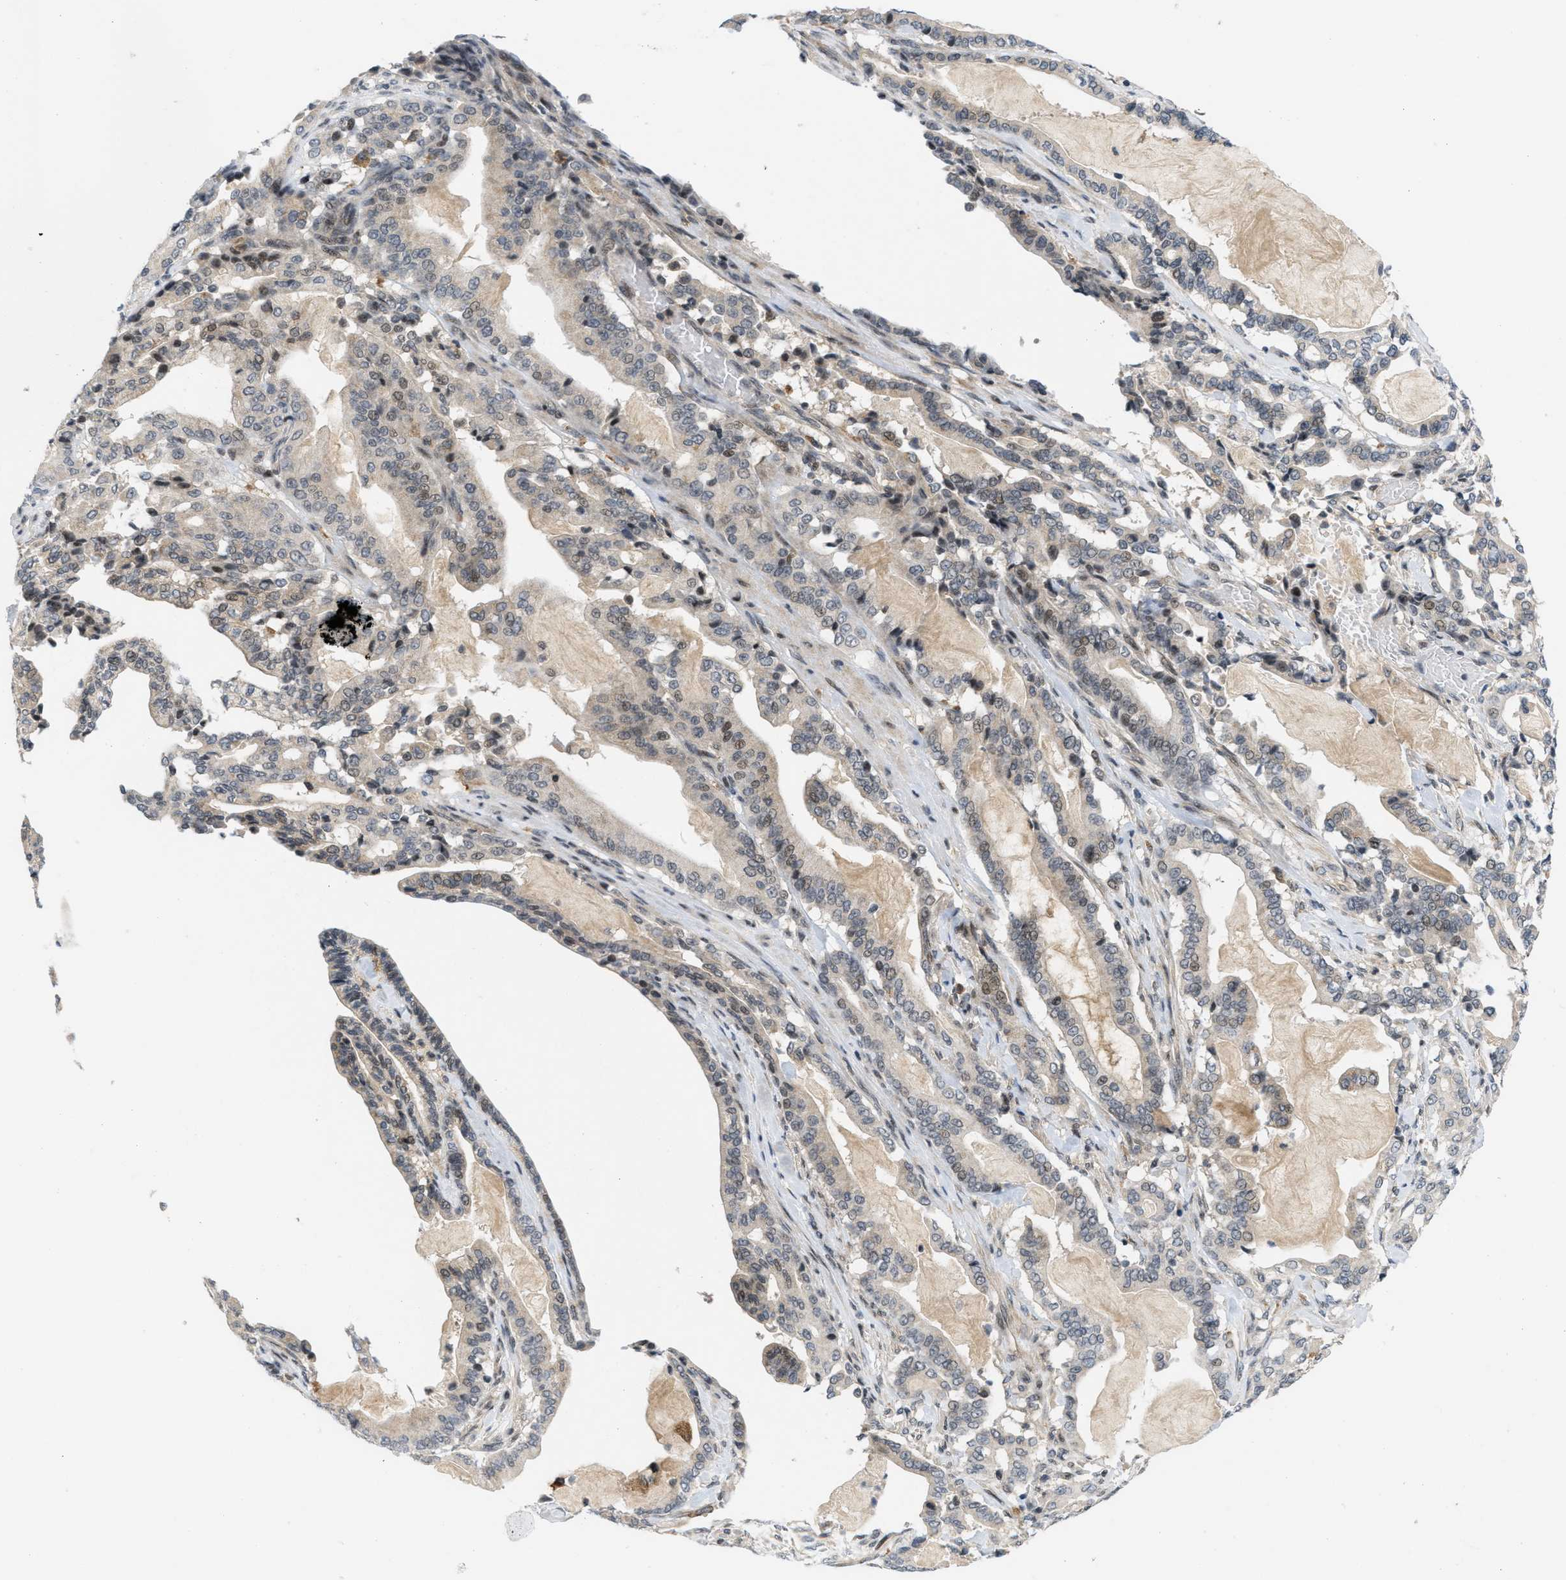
{"staining": {"intensity": "moderate", "quantity": "<25%", "location": "nuclear"}, "tissue": "pancreatic cancer", "cell_type": "Tumor cells", "image_type": "cancer", "snomed": [{"axis": "morphology", "description": "Adenocarcinoma, NOS"}, {"axis": "topography", "description": "Pancreas"}], "caption": "Immunohistochemical staining of pancreatic cancer (adenocarcinoma) shows low levels of moderate nuclear positivity in approximately <25% of tumor cells.", "gene": "ING1", "patient": {"sex": "male", "age": 63}}